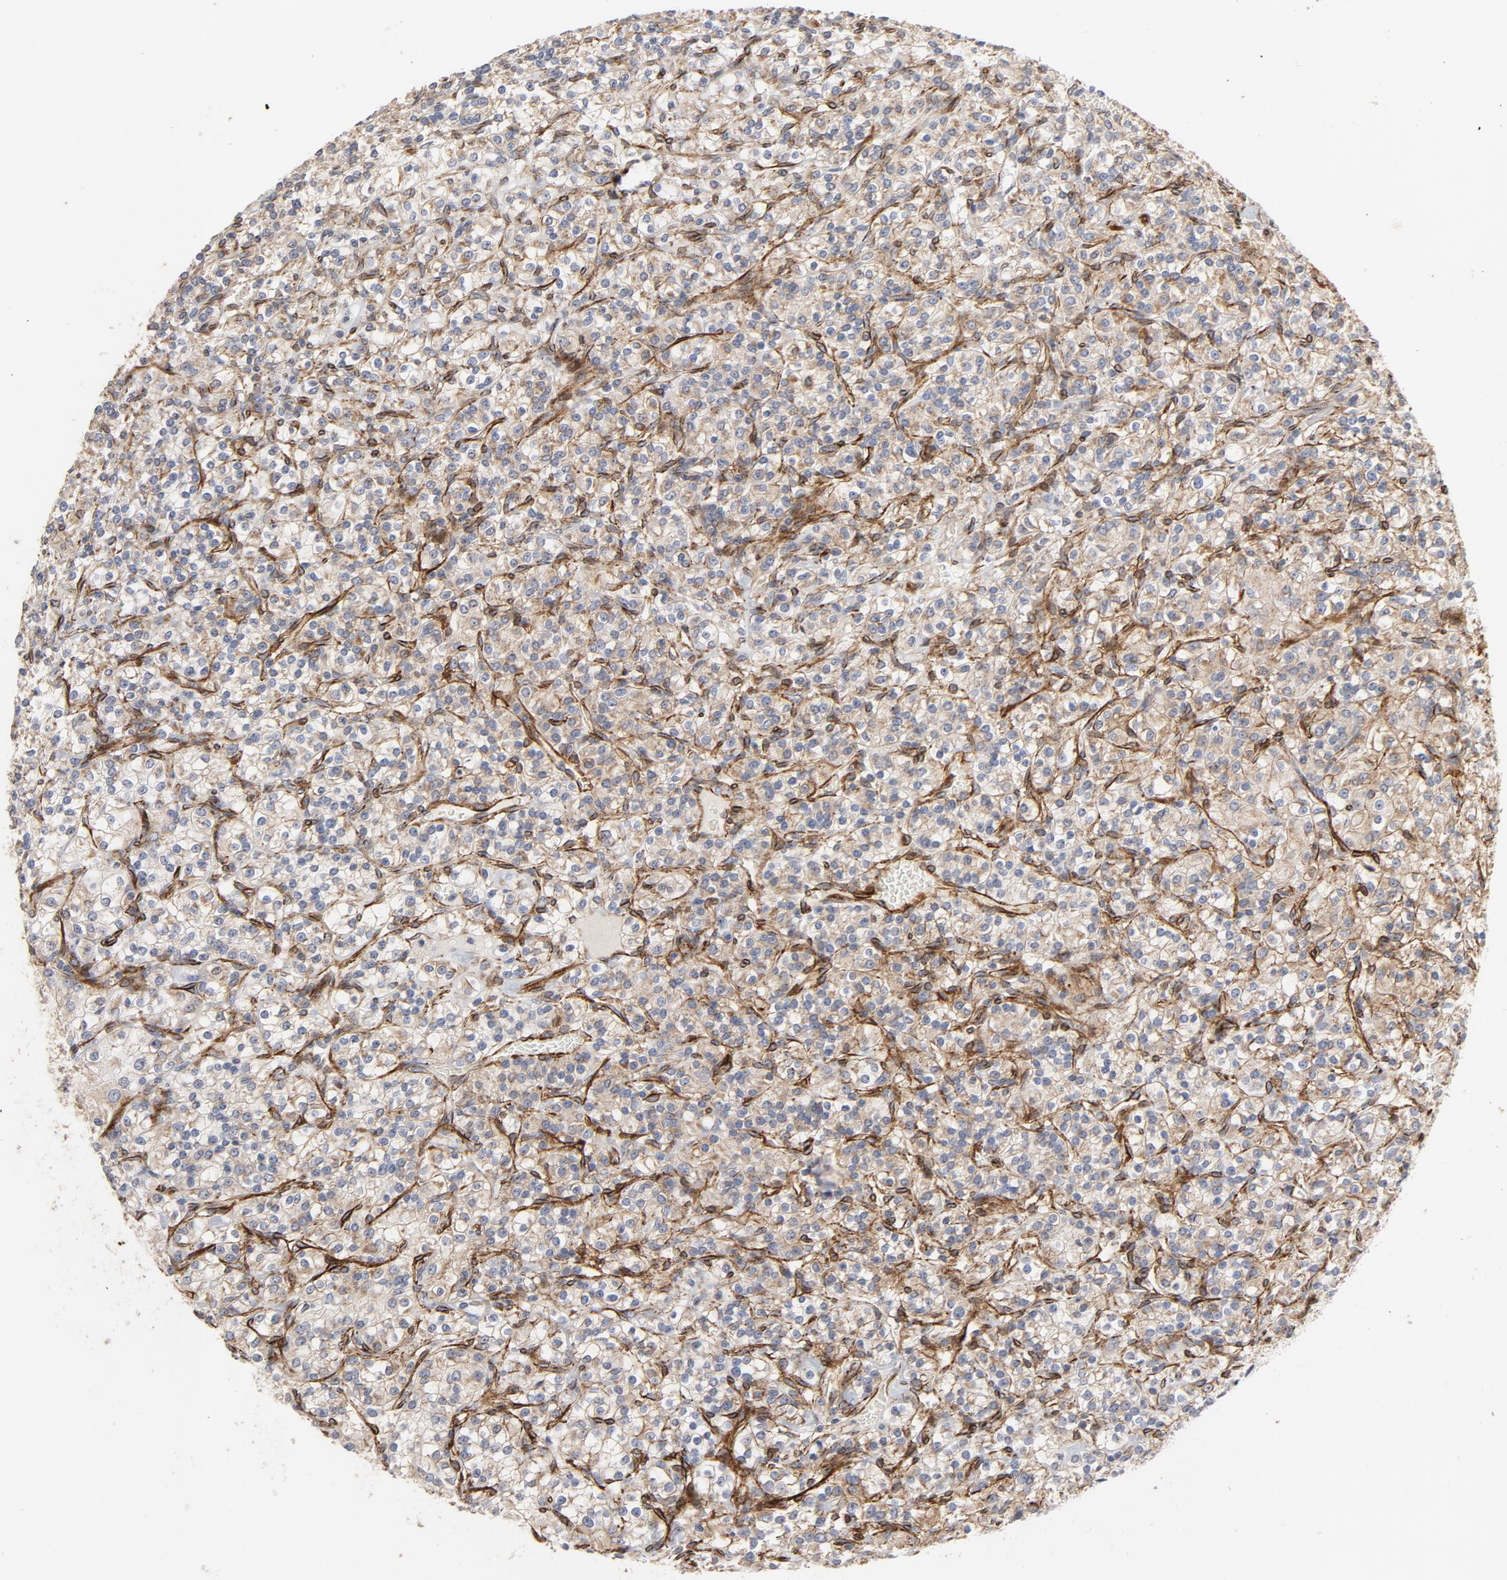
{"staining": {"intensity": "weak", "quantity": ">75%", "location": "cytoplasmic/membranous"}, "tissue": "renal cancer", "cell_type": "Tumor cells", "image_type": "cancer", "snomed": [{"axis": "morphology", "description": "Adenocarcinoma, NOS"}, {"axis": "topography", "description": "Kidney"}], "caption": "IHC of adenocarcinoma (renal) demonstrates low levels of weak cytoplasmic/membranous expression in approximately >75% of tumor cells.", "gene": "GNG2", "patient": {"sex": "male", "age": 77}}